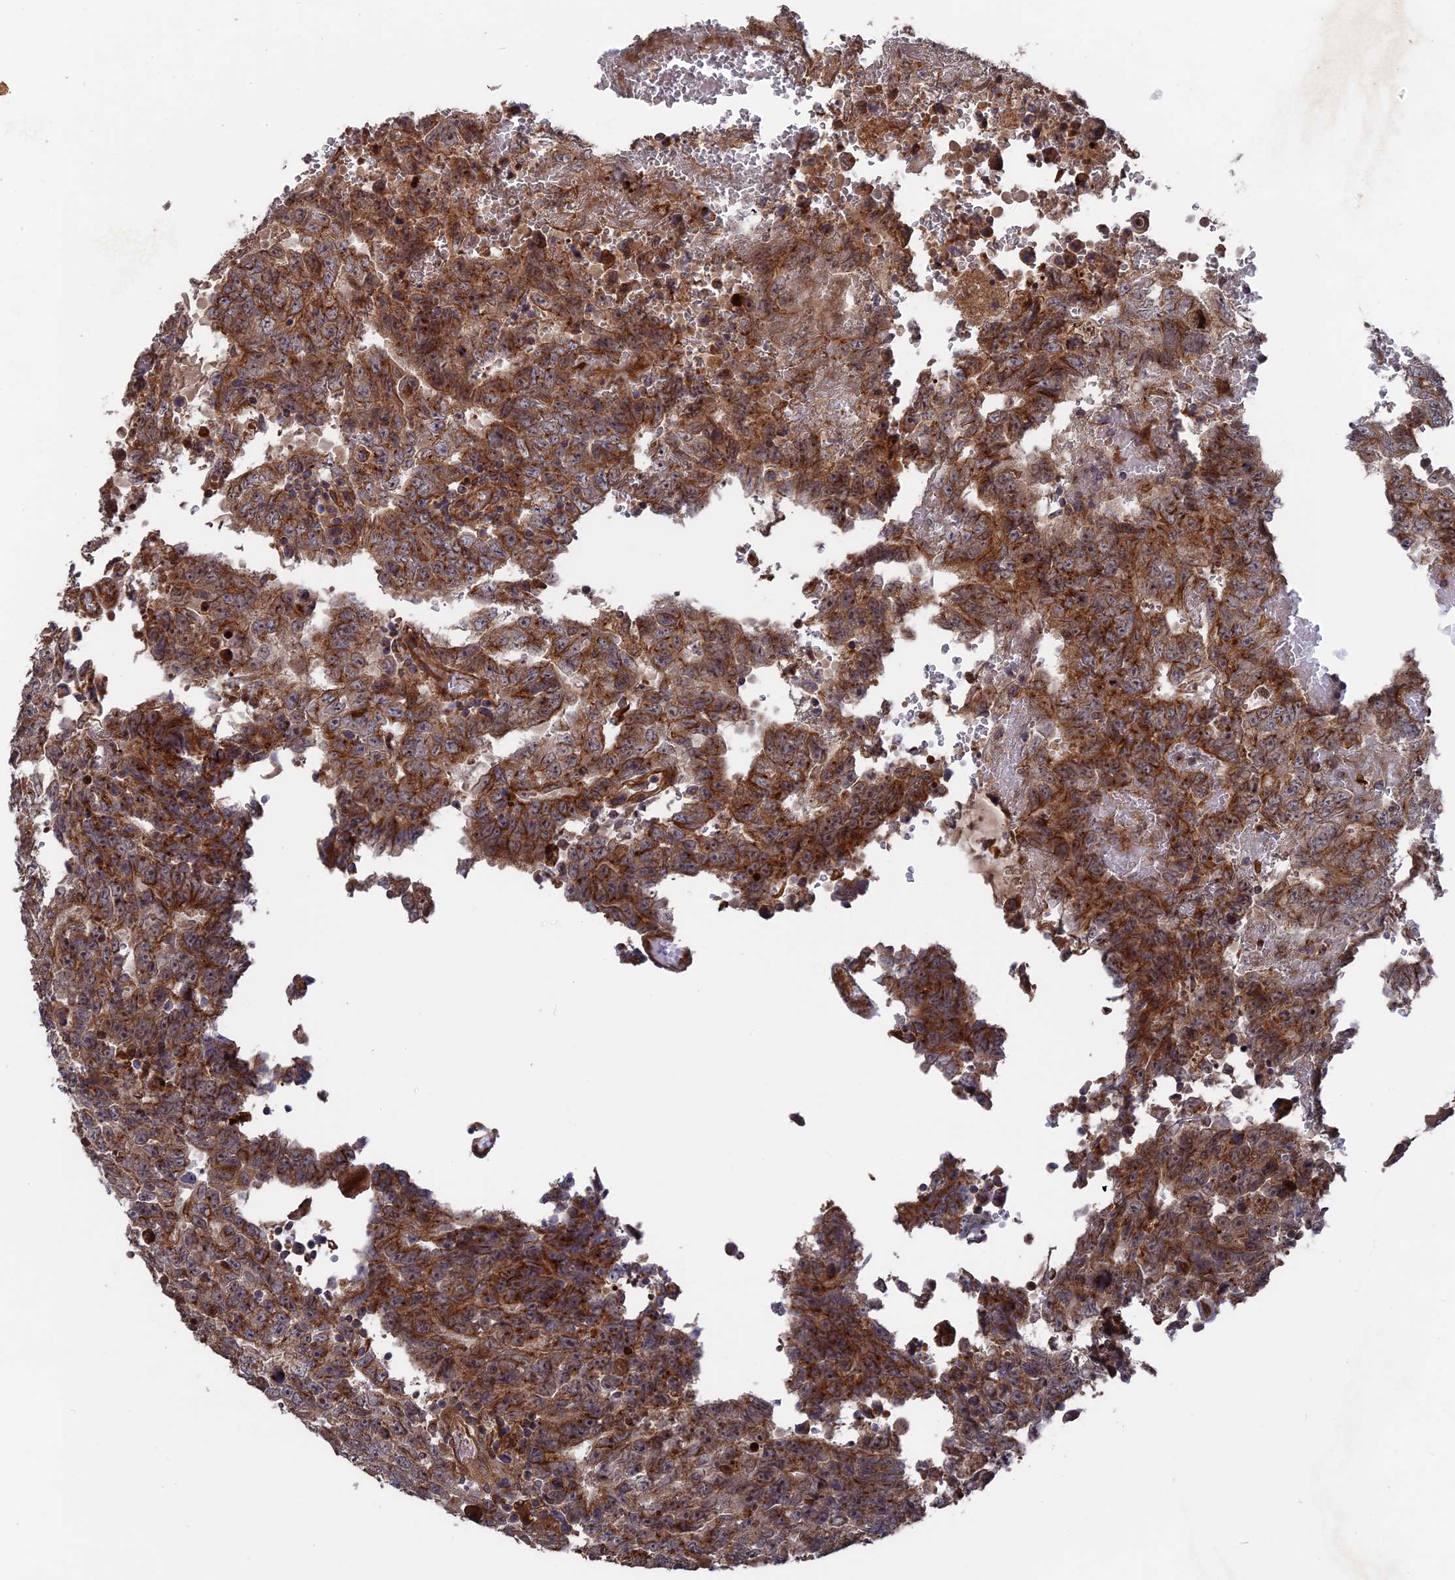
{"staining": {"intensity": "moderate", "quantity": ">75%", "location": "cytoplasmic/membranous"}, "tissue": "testis cancer", "cell_type": "Tumor cells", "image_type": "cancer", "snomed": [{"axis": "morphology", "description": "Carcinoma, Embryonal, NOS"}, {"axis": "topography", "description": "Testis"}], "caption": "DAB (3,3'-diaminobenzidine) immunohistochemical staining of testis cancer exhibits moderate cytoplasmic/membranous protein staining in approximately >75% of tumor cells.", "gene": "DEF8", "patient": {"sex": "male", "age": 26}}